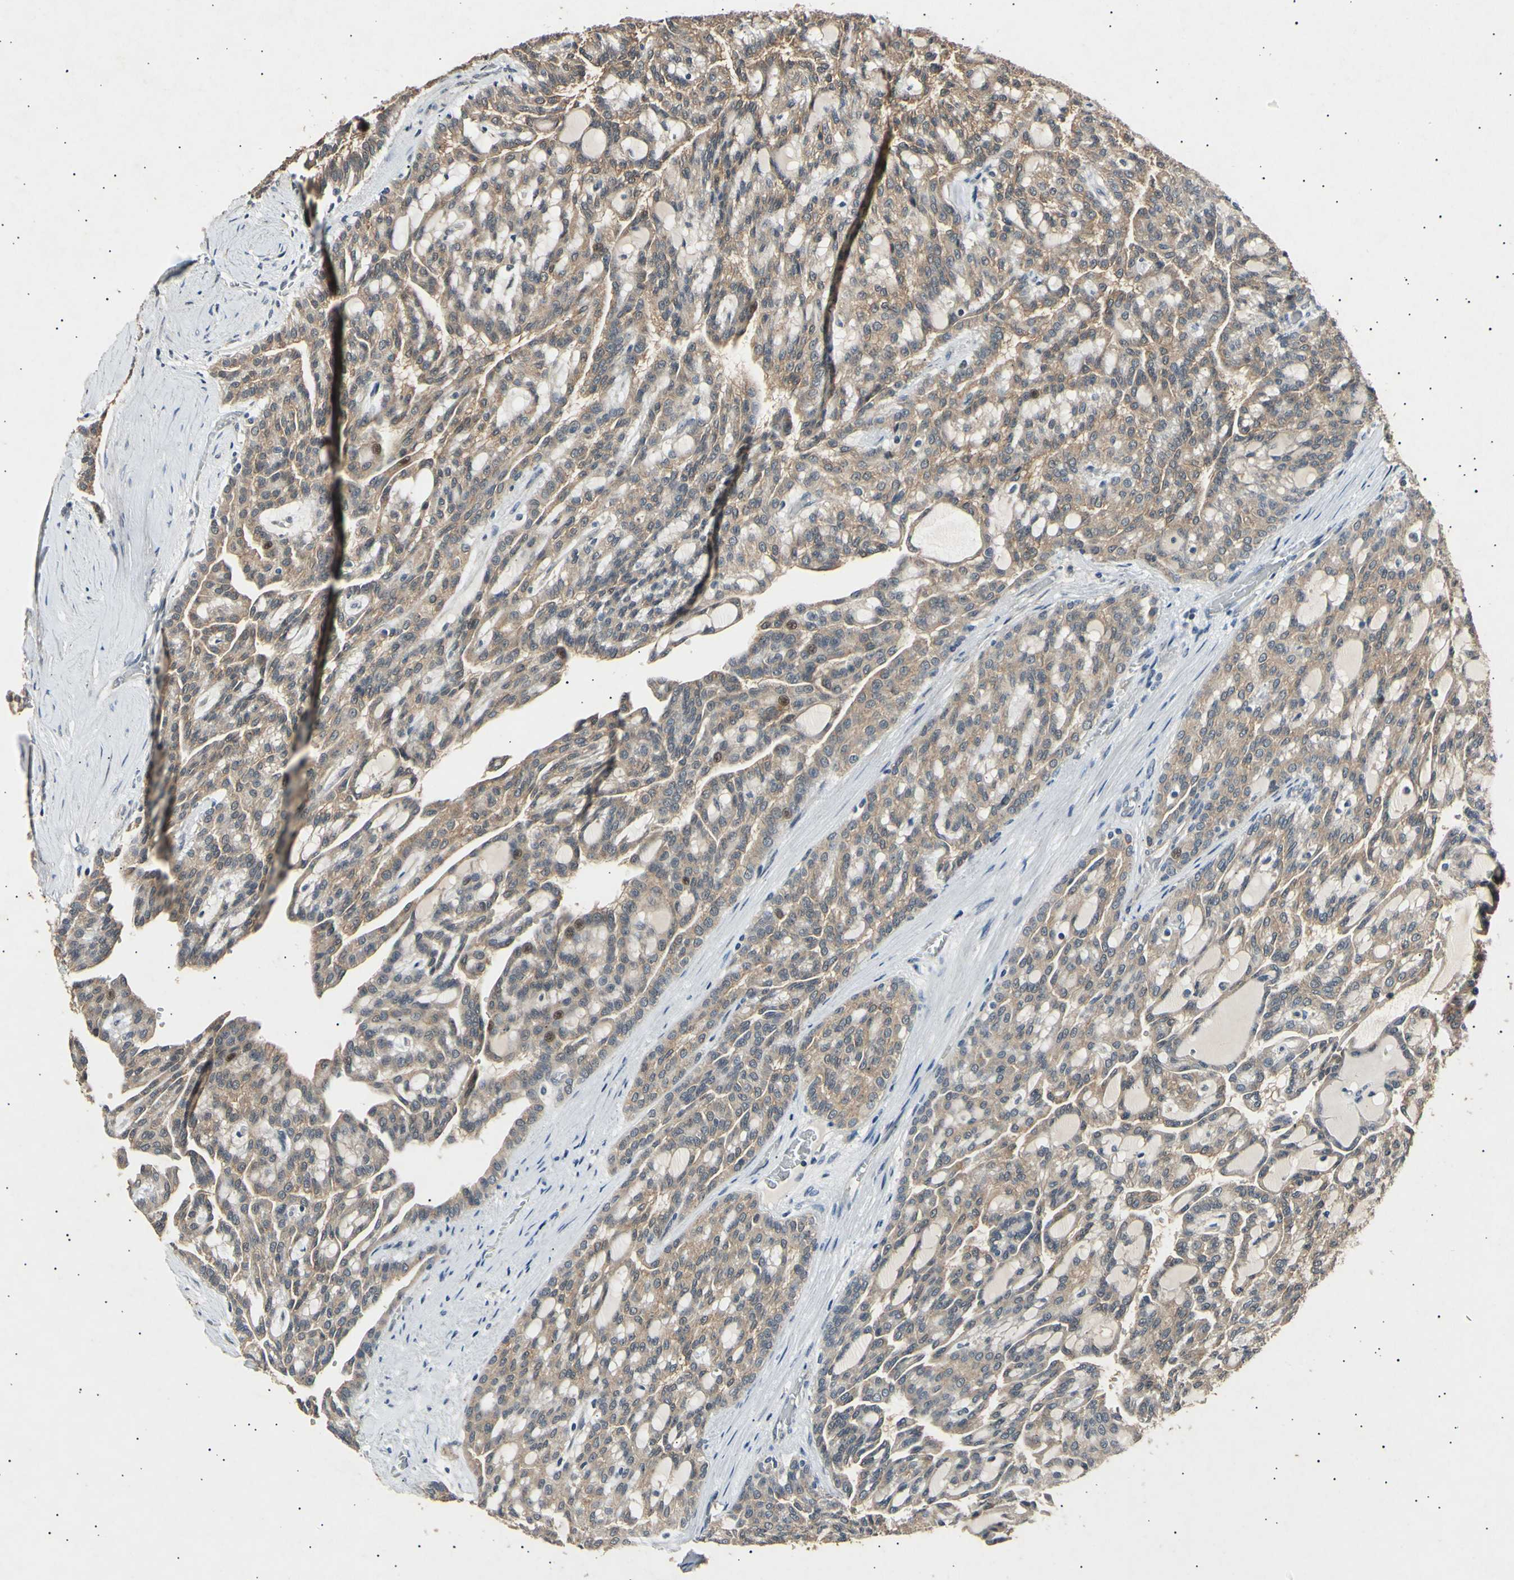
{"staining": {"intensity": "moderate", "quantity": ">75%", "location": "cytoplasmic/membranous"}, "tissue": "renal cancer", "cell_type": "Tumor cells", "image_type": "cancer", "snomed": [{"axis": "morphology", "description": "Adenocarcinoma, NOS"}, {"axis": "topography", "description": "Kidney"}], "caption": "High-power microscopy captured an immunohistochemistry (IHC) micrograph of renal cancer, revealing moderate cytoplasmic/membranous expression in approximately >75% of tumor cells. (DAB (3,3'-diaminobenzidine) = brown stain, brightfield microscopy at high magnification).", "gene": "ADCY3", "patient": {"sex": "male", "age": 63}}